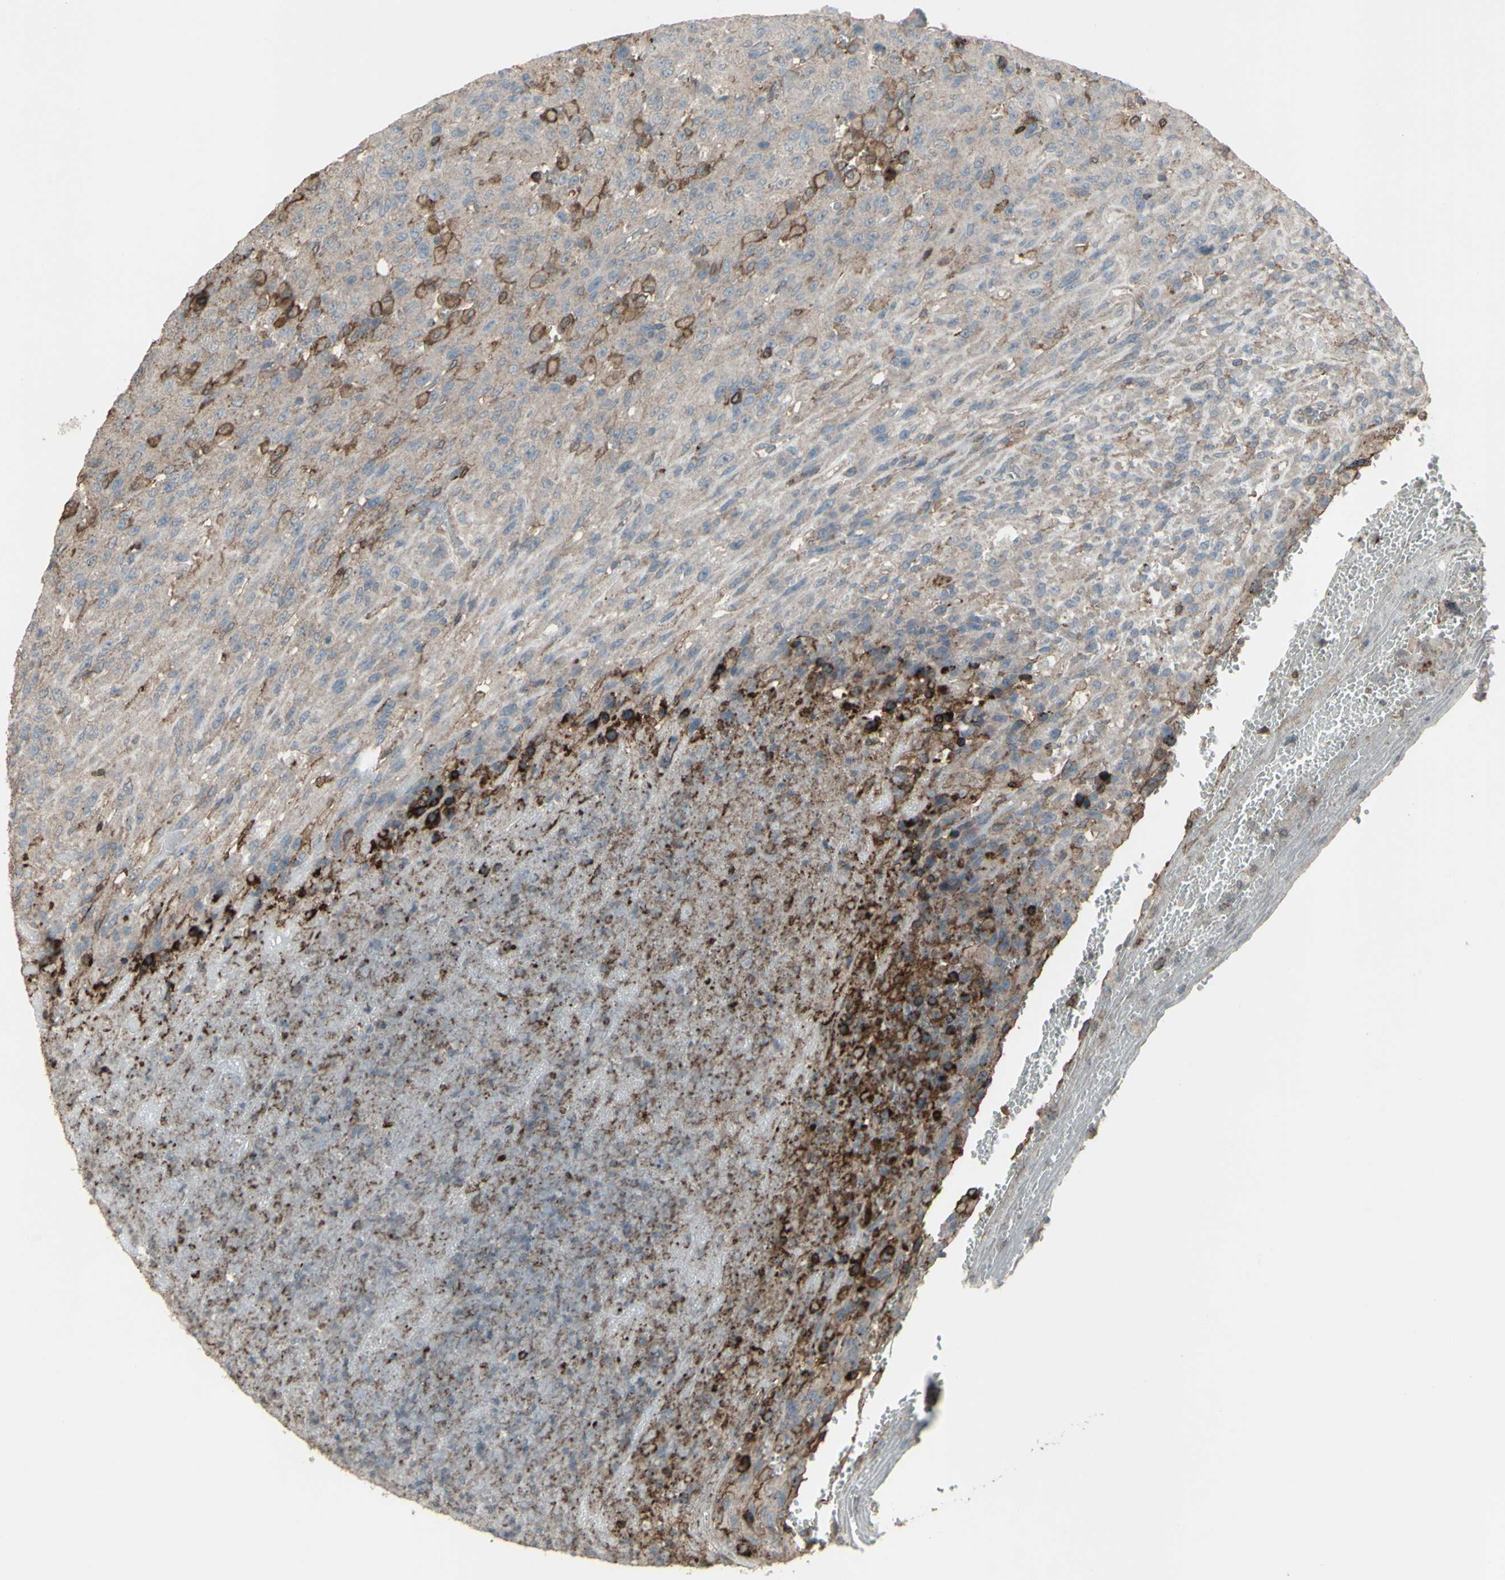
{"staining": {"intensity": "weak", "quantity": "<25%", "location": "cytoplasmic/membranous"}, "tissue": "urothelial cancer", "cell_type": "Tumor cells", "image_type": "cancer", "snomed": [{"axis": "morphology", "description": "Urothelial carcinoma, High grade"}, {"axis": "topography", "description": "Urinary bladder"}], "caption": "Tumor cells are negative for brown protein staining in high-grade urothelial carcinoma.", "gene": "SMO", "patient": {"sex": "male", "age": 66}}